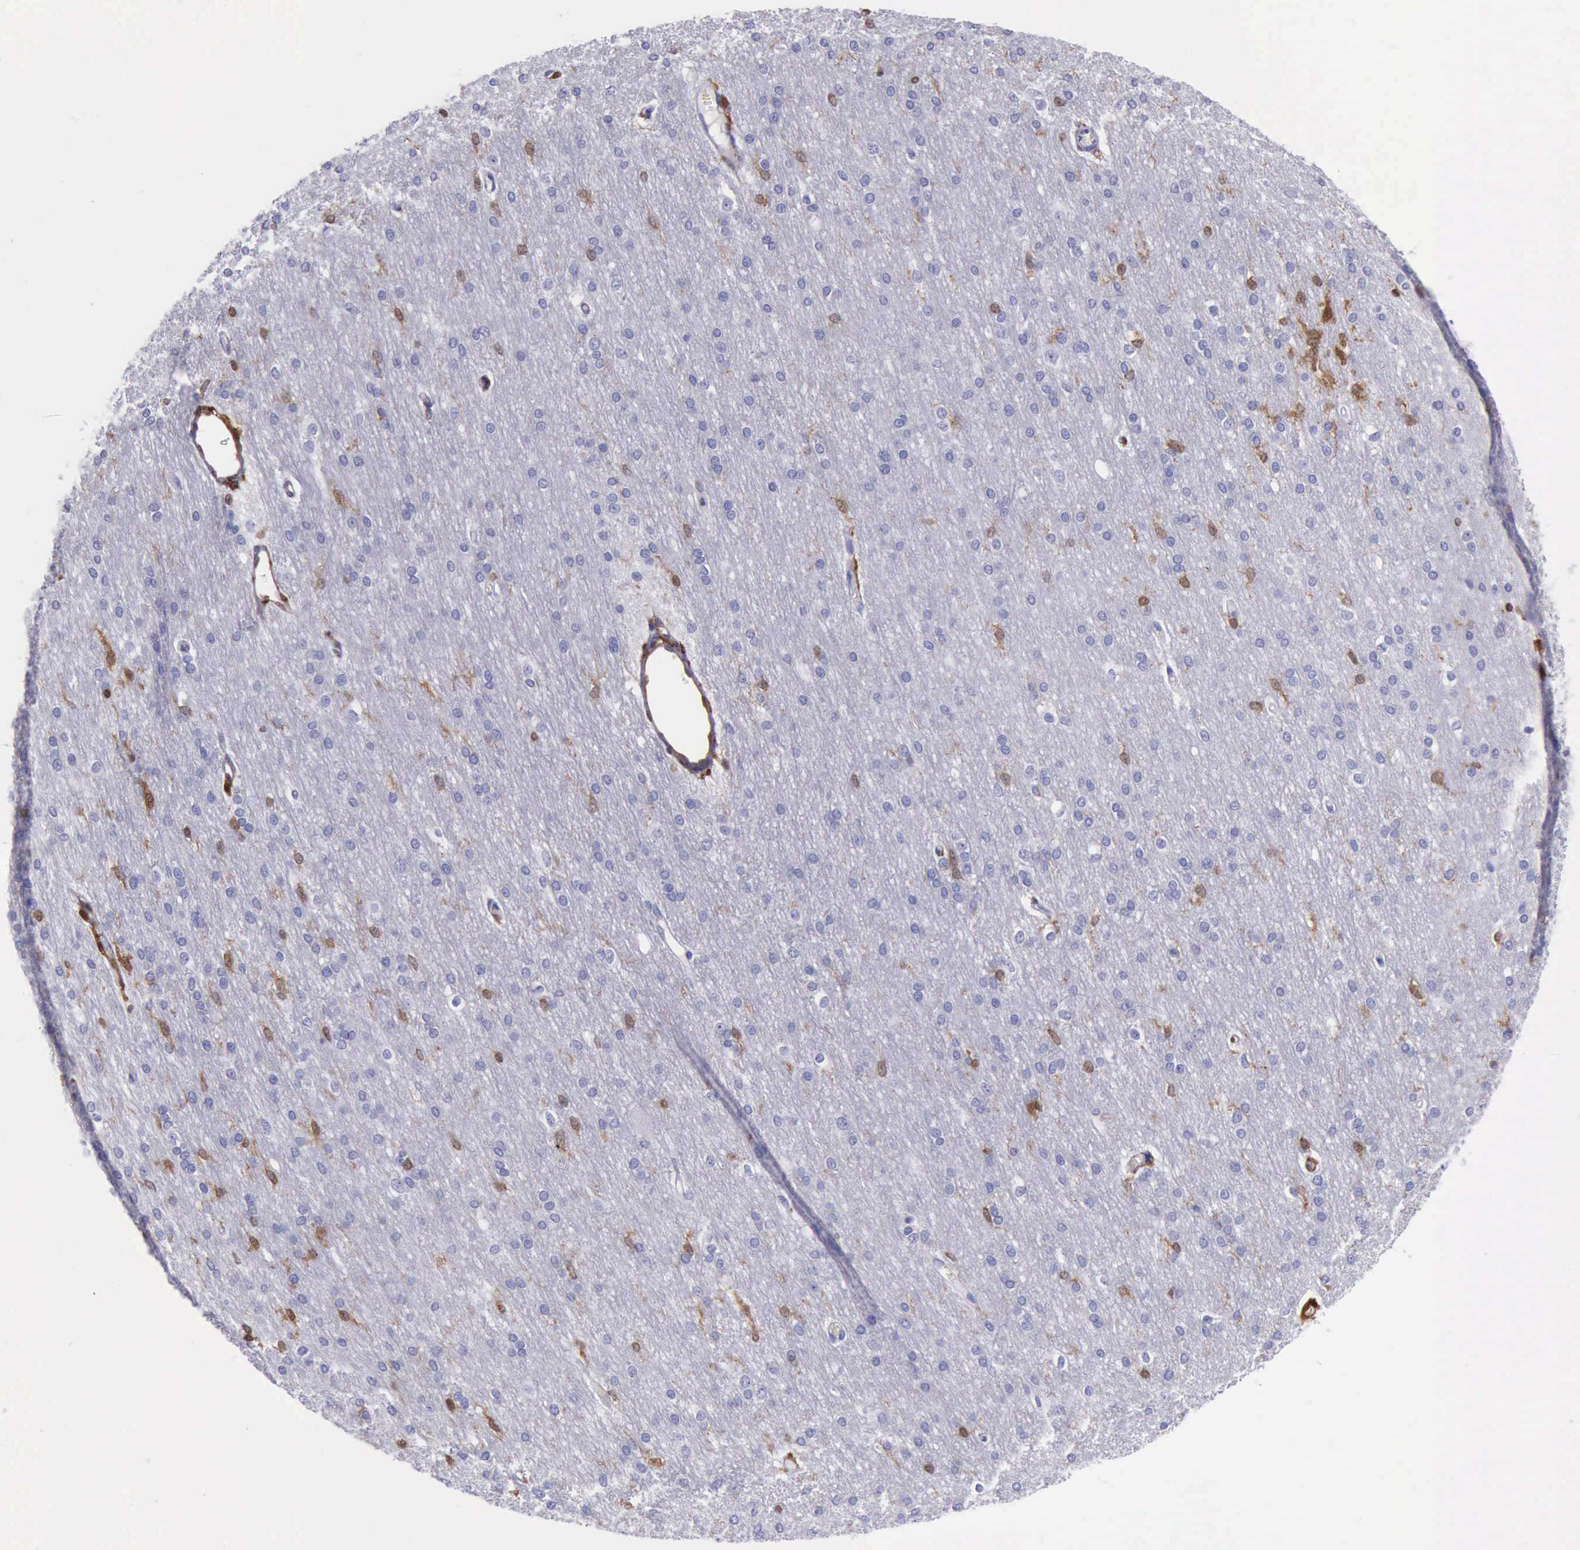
{"staining": {"intensity": "moderate", "quantity": "<25%", "location": "cytoplasmic/membranous"}, "tissue": "cerebral cortex", "cell_type": "Endothelial cells", "image_type": "normal", "snomed": [{"axis": "morphology", "description": "Normal tissue, NOS"}, {"axis": "morphology", "description": "Inflammation, NOS"}, {"axis": "topography", "description": "Cerebral cortex"}], "caption": "Immunohistochemistry photomicrograph of normal cerebral cortex: human cerebral cortex stained using immunohistochemistry (IHC) demonstrates low levels of moderate protein expression localized specifically in the cytoplasmic/membranous of endothelial cells, appearing as a cytoplasmic/membranous brown color.", "gene": "TYMP", "patient": {"sex": "male", "age": 6}}